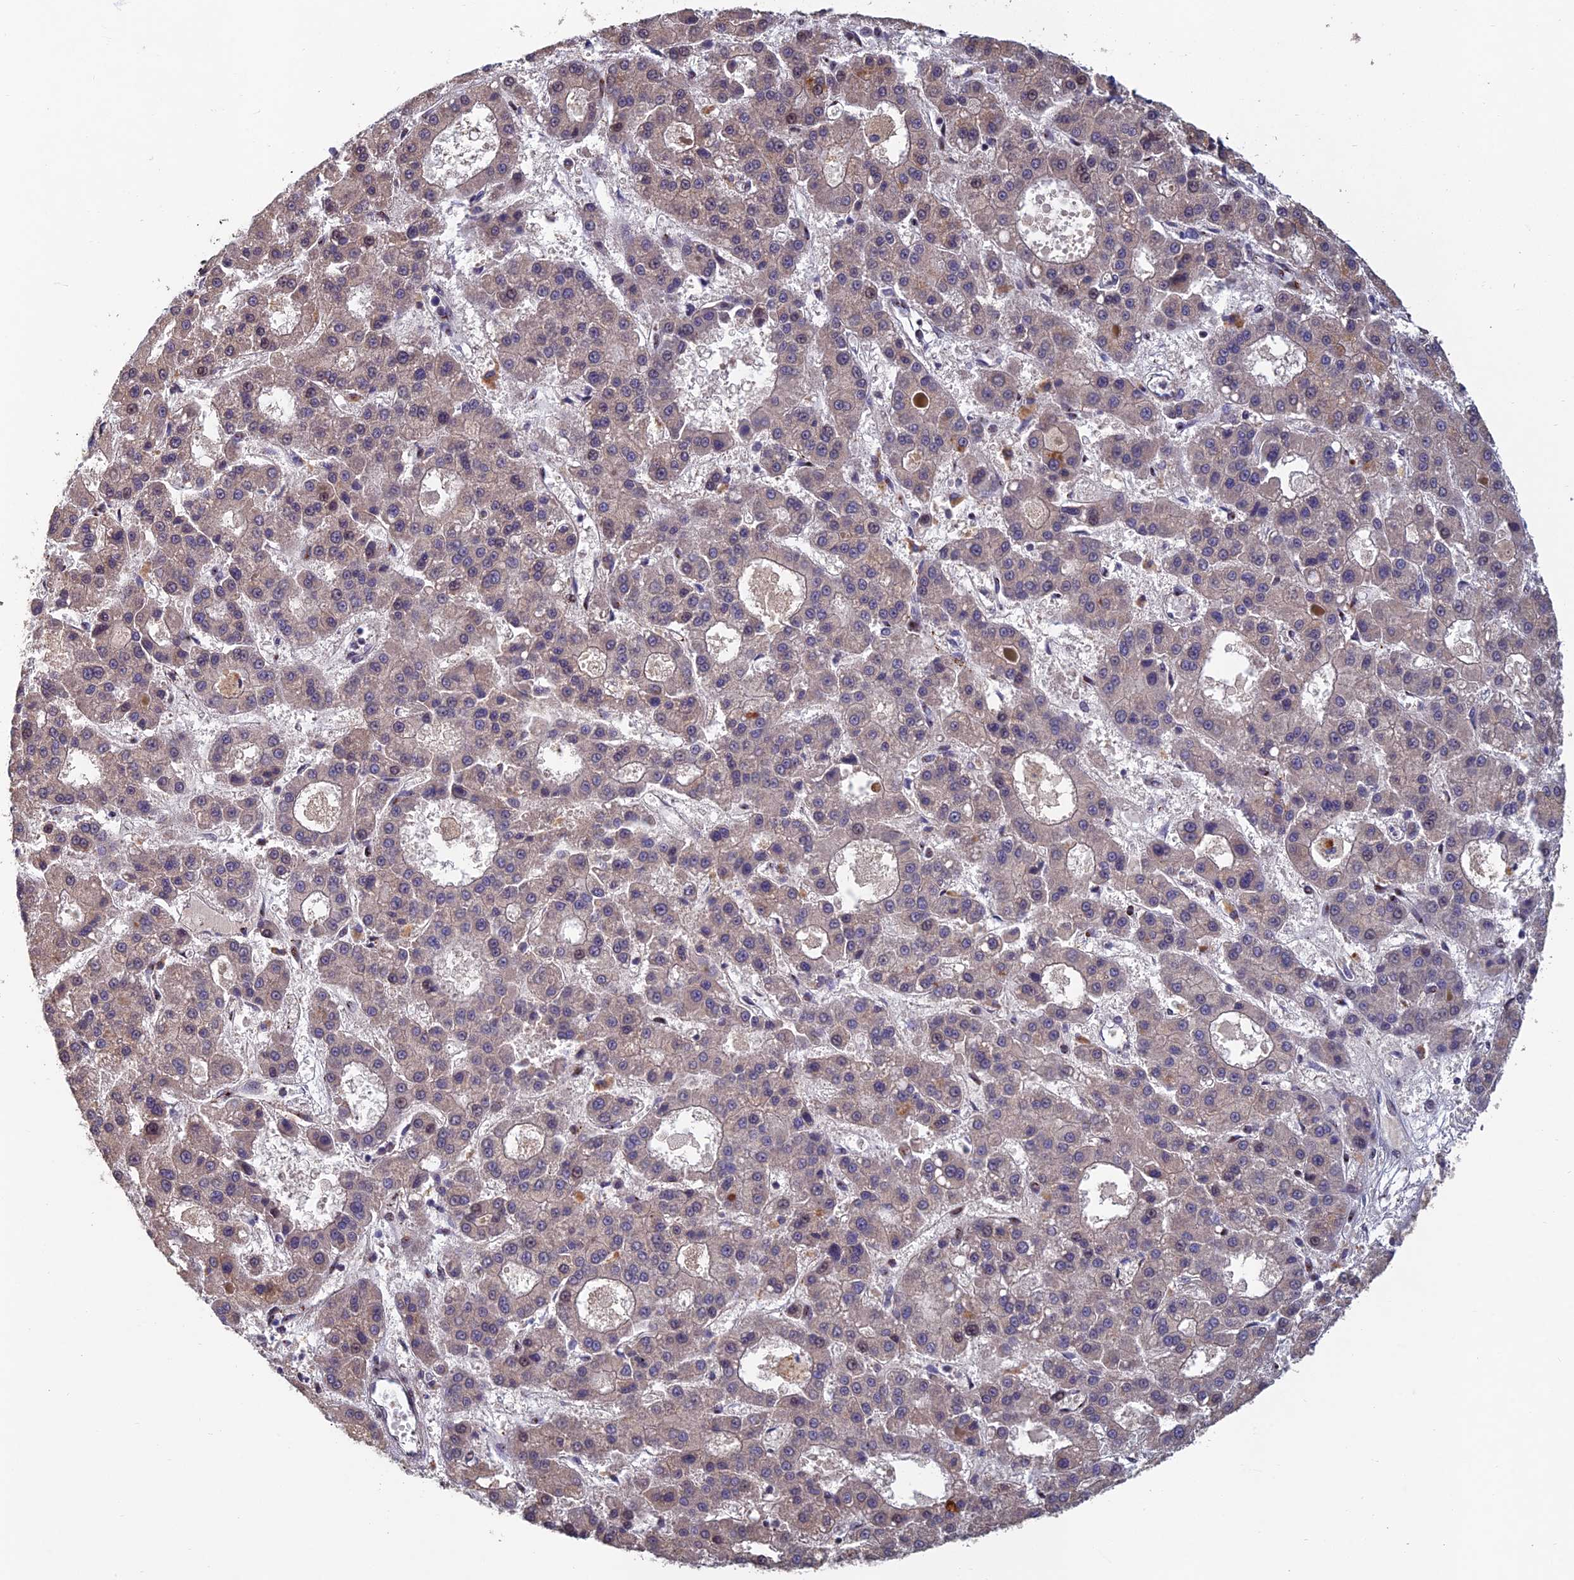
{"staining": {"intensity": "weak", "quantity": "<25%", "location": "cytoplasmic/membranous"}, "tissue": "liver cancer", "cell_type": "Tumor cells", "image_type": "cancer", "snomed": [{"axis": "morphology", "description": "Carcinoma, Hepatocellular, NOS"}, {"axis": "topography", "description": "Liver"}], "caption": "An IHC micrograph of liver cancer is shown. There is no staining in tumor cells of liver cancer.", "gene": "C15orf62", "patient": {"sex": "male", "age": 70}}